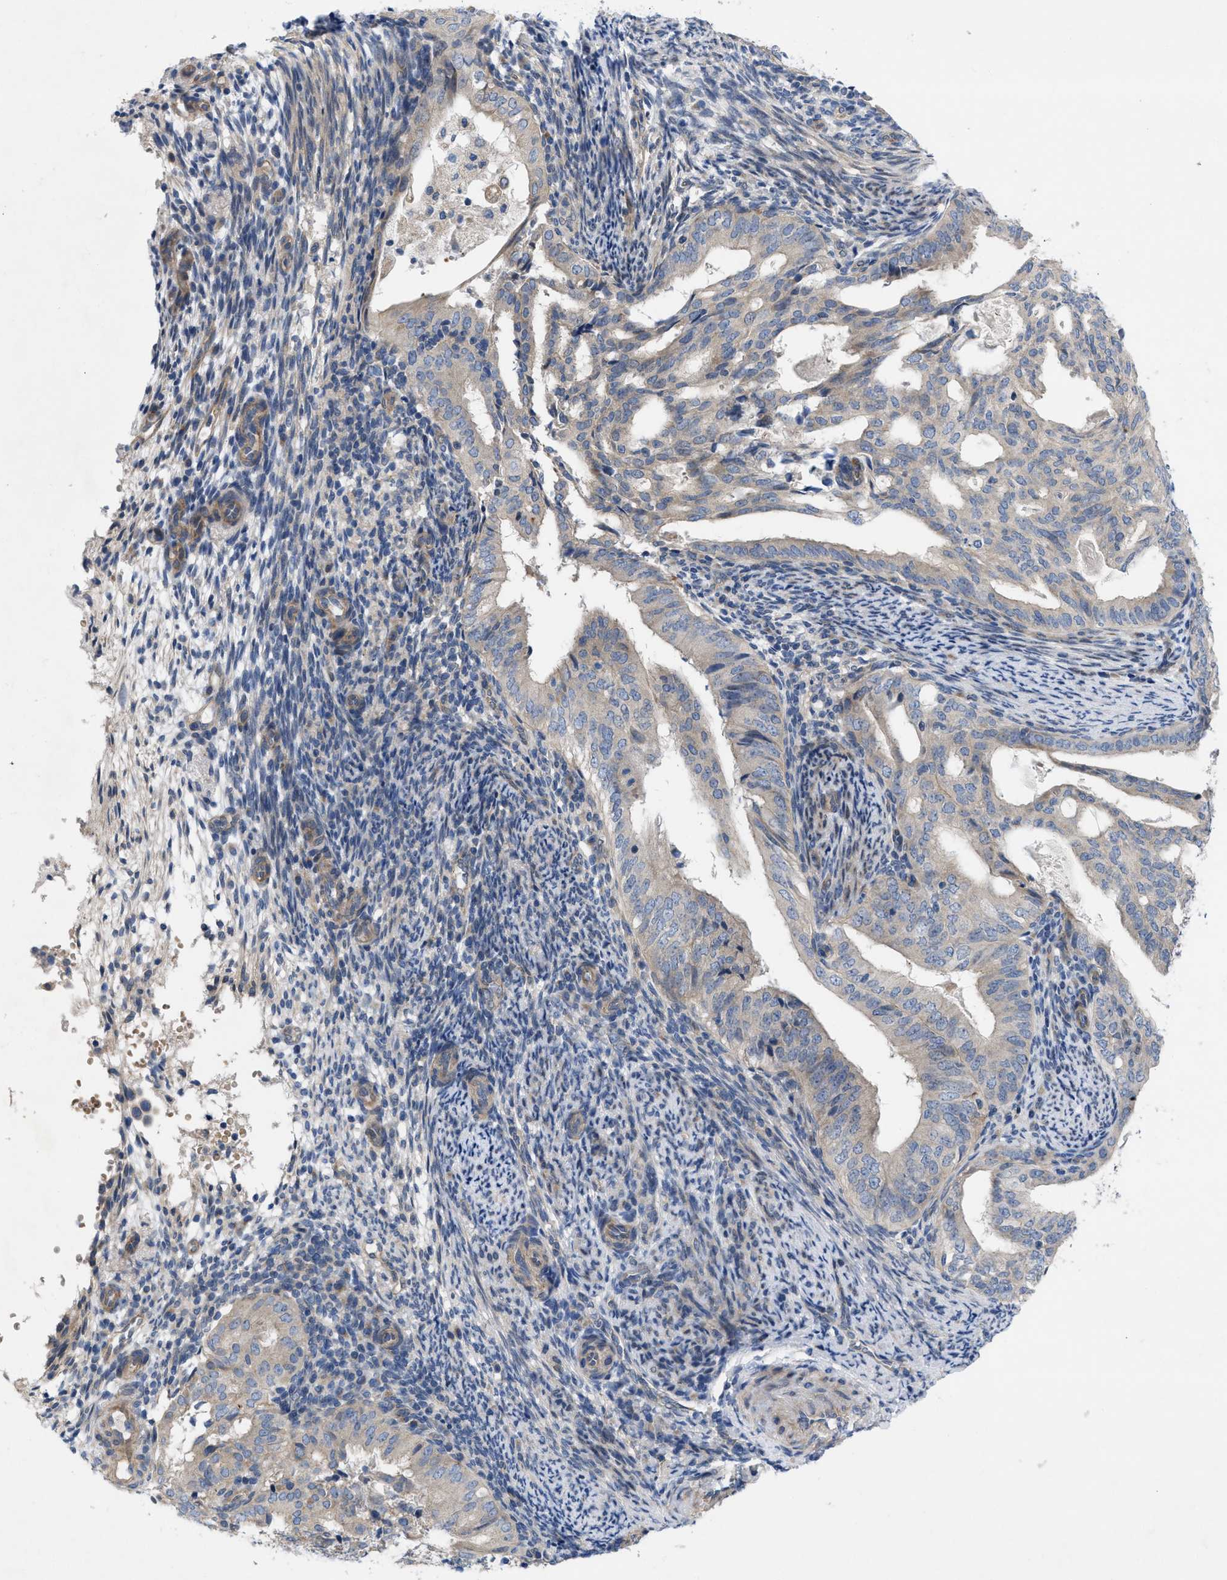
{"staining": {"intensity": "negative", "quantity": "none", "location": "none"}, "tissue": "endometrial cancer", "cell_type": "Tumor cells", "image_type": "cancer", "snomed": [{"axis": "morphology", "description": "Adenocarcinoma, NOS"}, {"axis": "topography", "description": "Endometrium"}], "caption": "An image of adenocarcinoma (endometrial) stained for a protein shows no brown staining in tumor cells.", "gene": "NDEL1", "patient": {"sex": "female", "age": 58}}